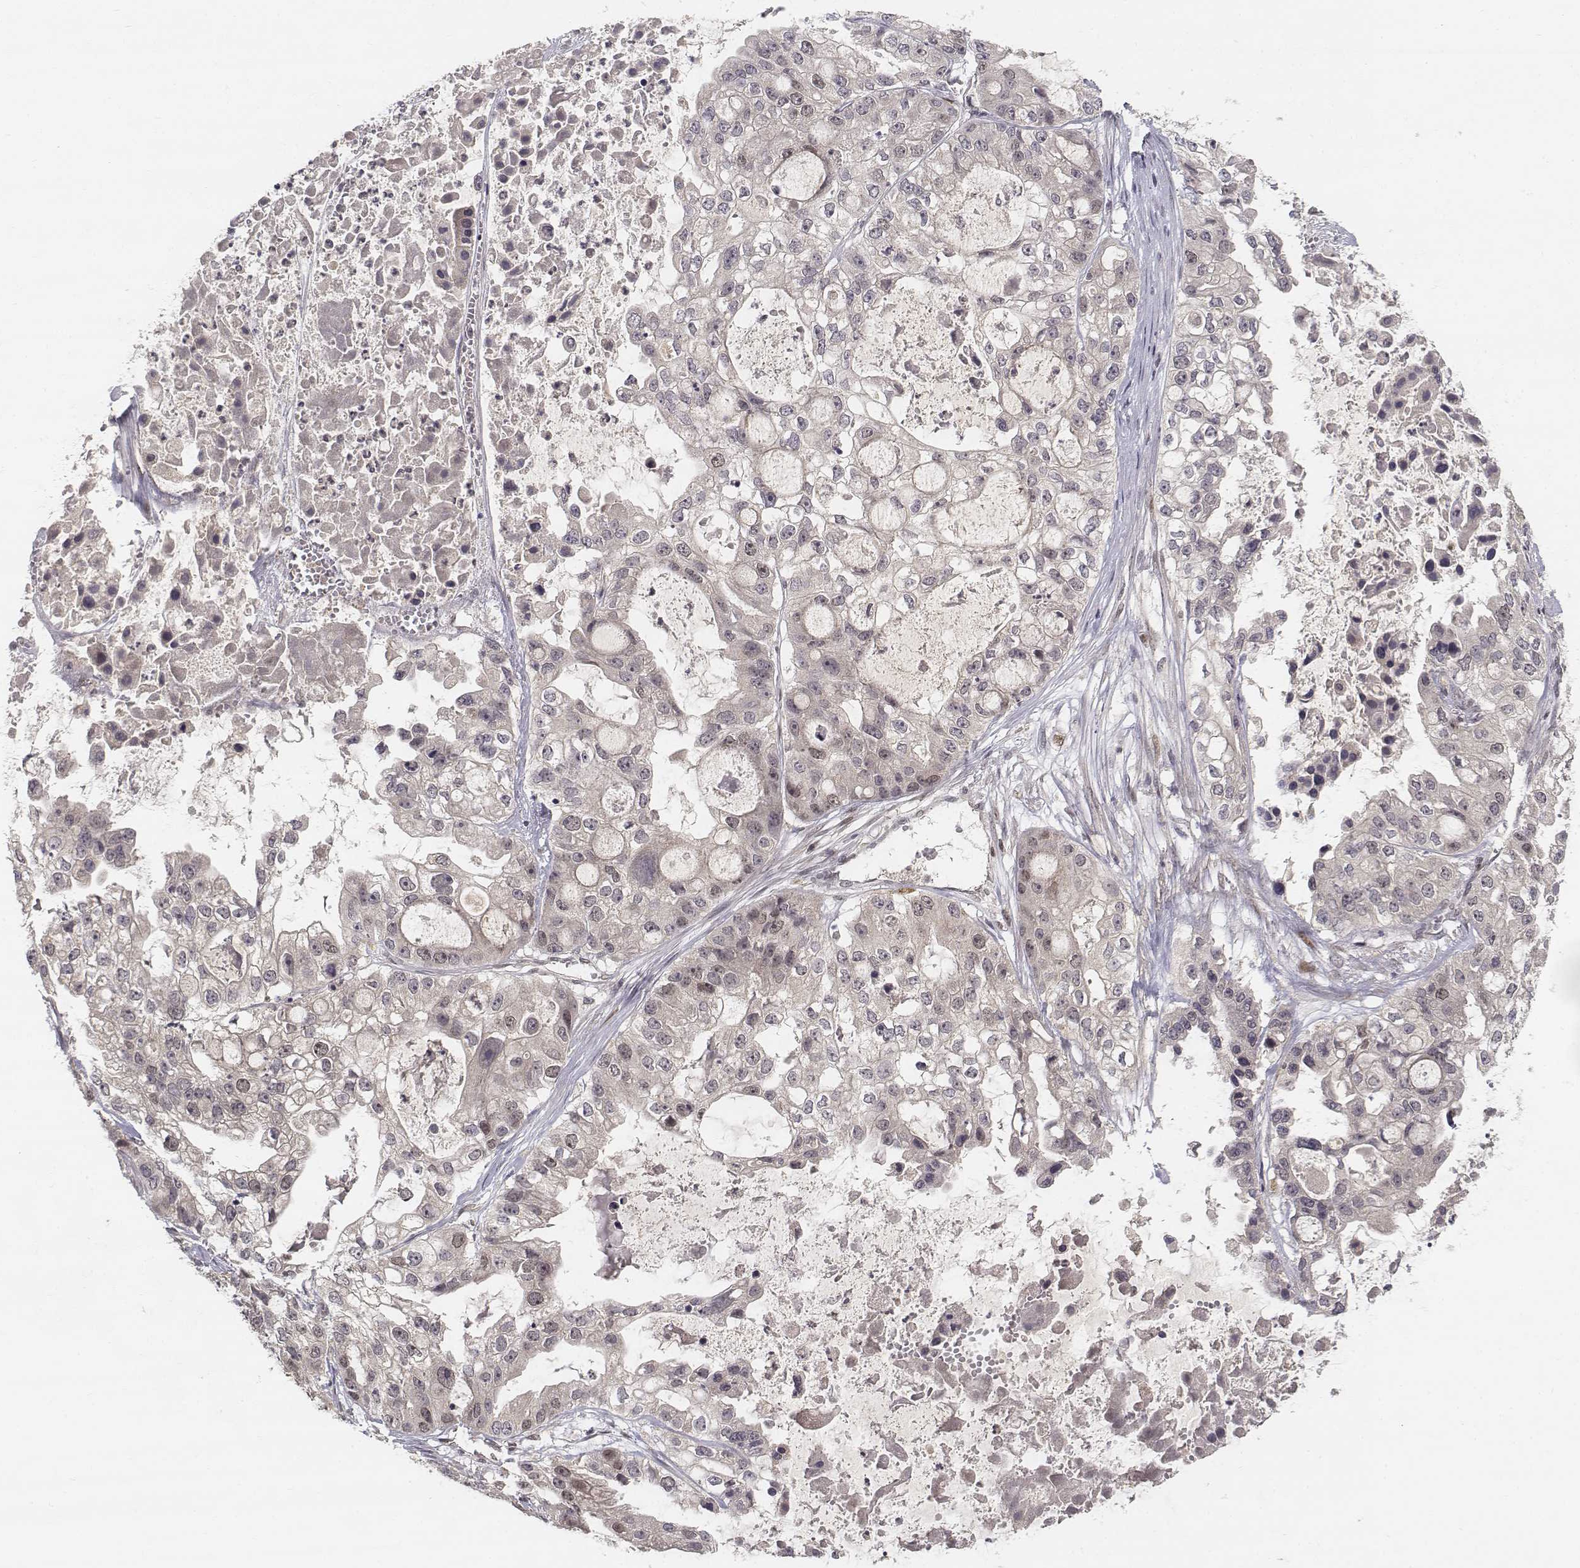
{"staining": {"intensity": "negative", "quantity": "none", "location": "none"}, "tissue": "ovarian cancer", "cell_type": "Tumor cells", "image_type": "cancer", "snomed": [{"axis": "morphology", "description": "Cystadenocarcinoma, serous, NOS"}, {"axis": "topography", "description": "Ovary"}], "caption": "Ovarian cancer was stained to show a protein in brown. There is no significant staining in tumor cells.", "gene": "FANCD2", "patient": {"sex": "female", "age": 56}}